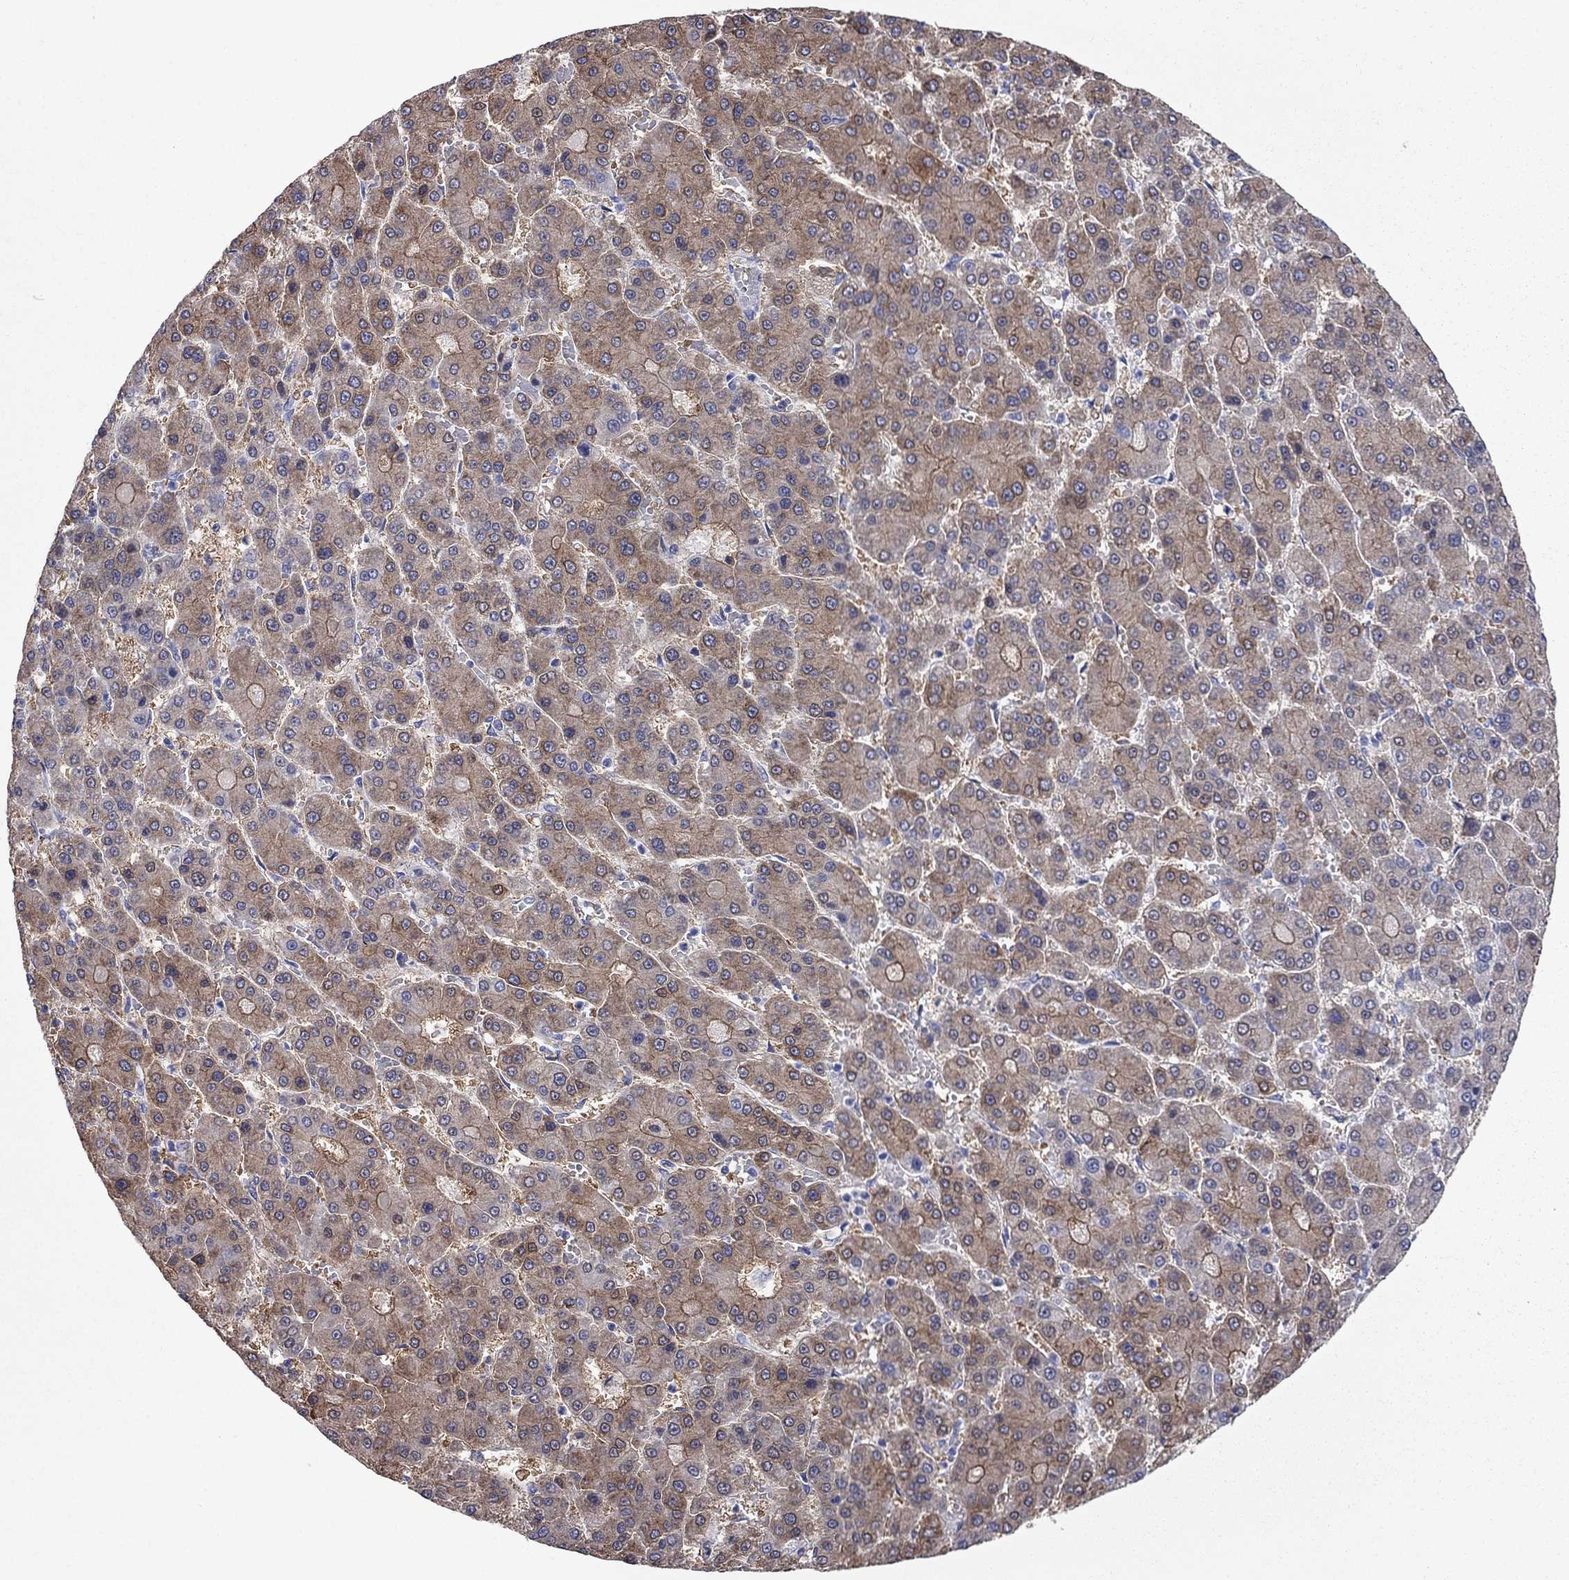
{"staining": {"intensity": "moderate", "quantity": ">75%", "location": "cytoplasmic/membranous"}, "tissue": "liver cancer", "cell_type": "Tumor cells", "image_type": "cancer", "snomed": [{"axis": "morphology", "description": "Carcinoma, Hepatocellular, NOS"}, {"axis": "topography", "description": "Liver"}], "caption": "DAB immunohistochemical staining of liver hepatocellular carcinoma shows moderate cytoplasmic/membranous protein positivity in about >75% of tumor cells.", "gene": "AOX1", "patient": {"sex": "male", "age": 70}}